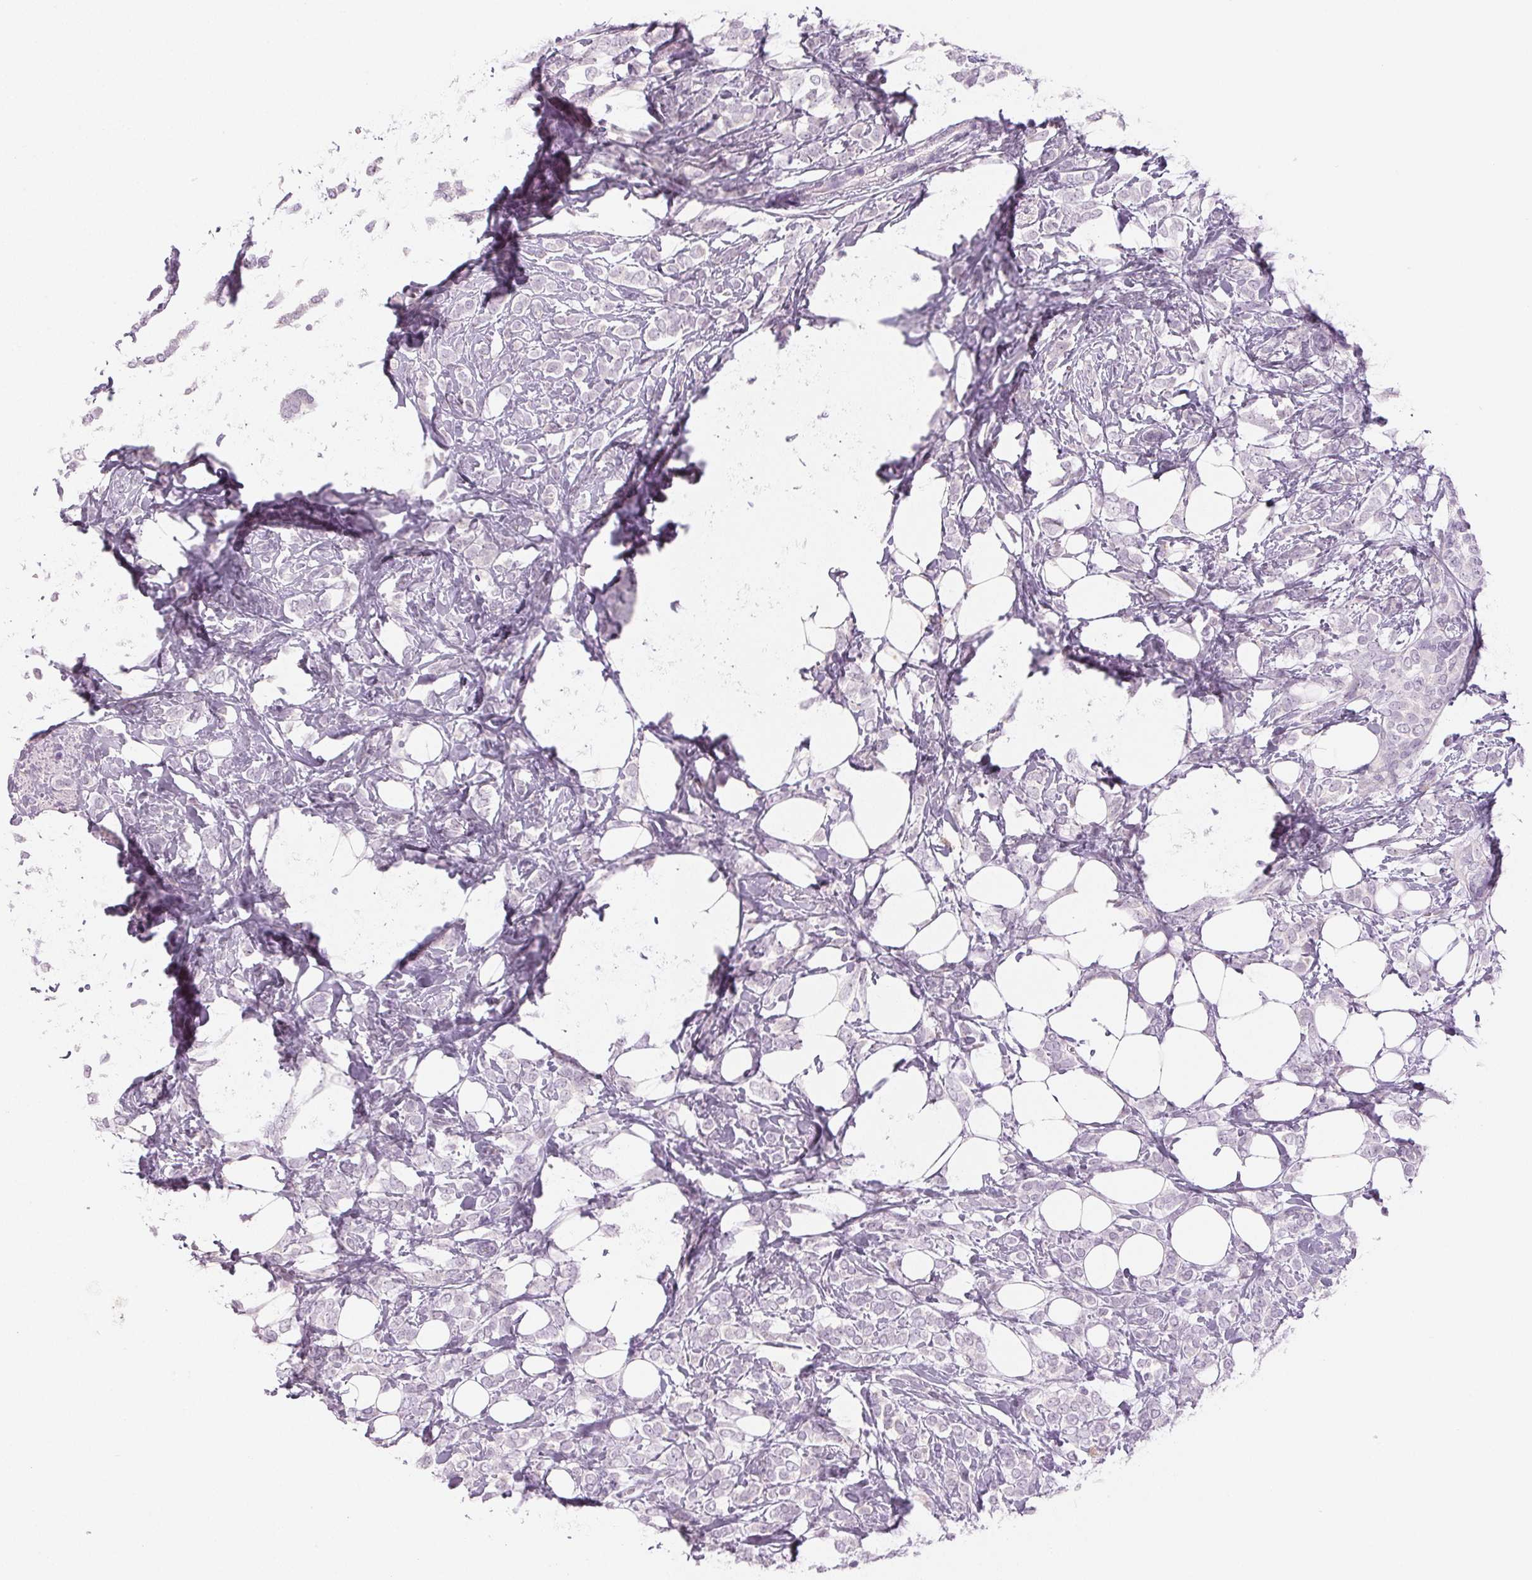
{"staining": {"intensity": "negative", "quantity": "none", "location": "none"}, "tissue": "breast cancer", "cell_type": "Tumor cells", "image_type": "cancer", "snomed": [{"axis": "morphology", "description": "Lobular carcinoma"}, {"axis": "topography", "description": "Breast"}], "caption": "This photomicrograph is of breast lobular carcinoma stained with IHC to label a protein in brown with the nuclei are counter-stained blue. There is no positivity in tumor cells. Brightfield microscopy of immunohistochemistry (IHC) stained with DAB (3,3'-diaminobenzidine) (brown) and hematoxylin (blue), captured at high magnification.", "gene": "EHHADH", "patient": {"sex": "female", "age": 49}}